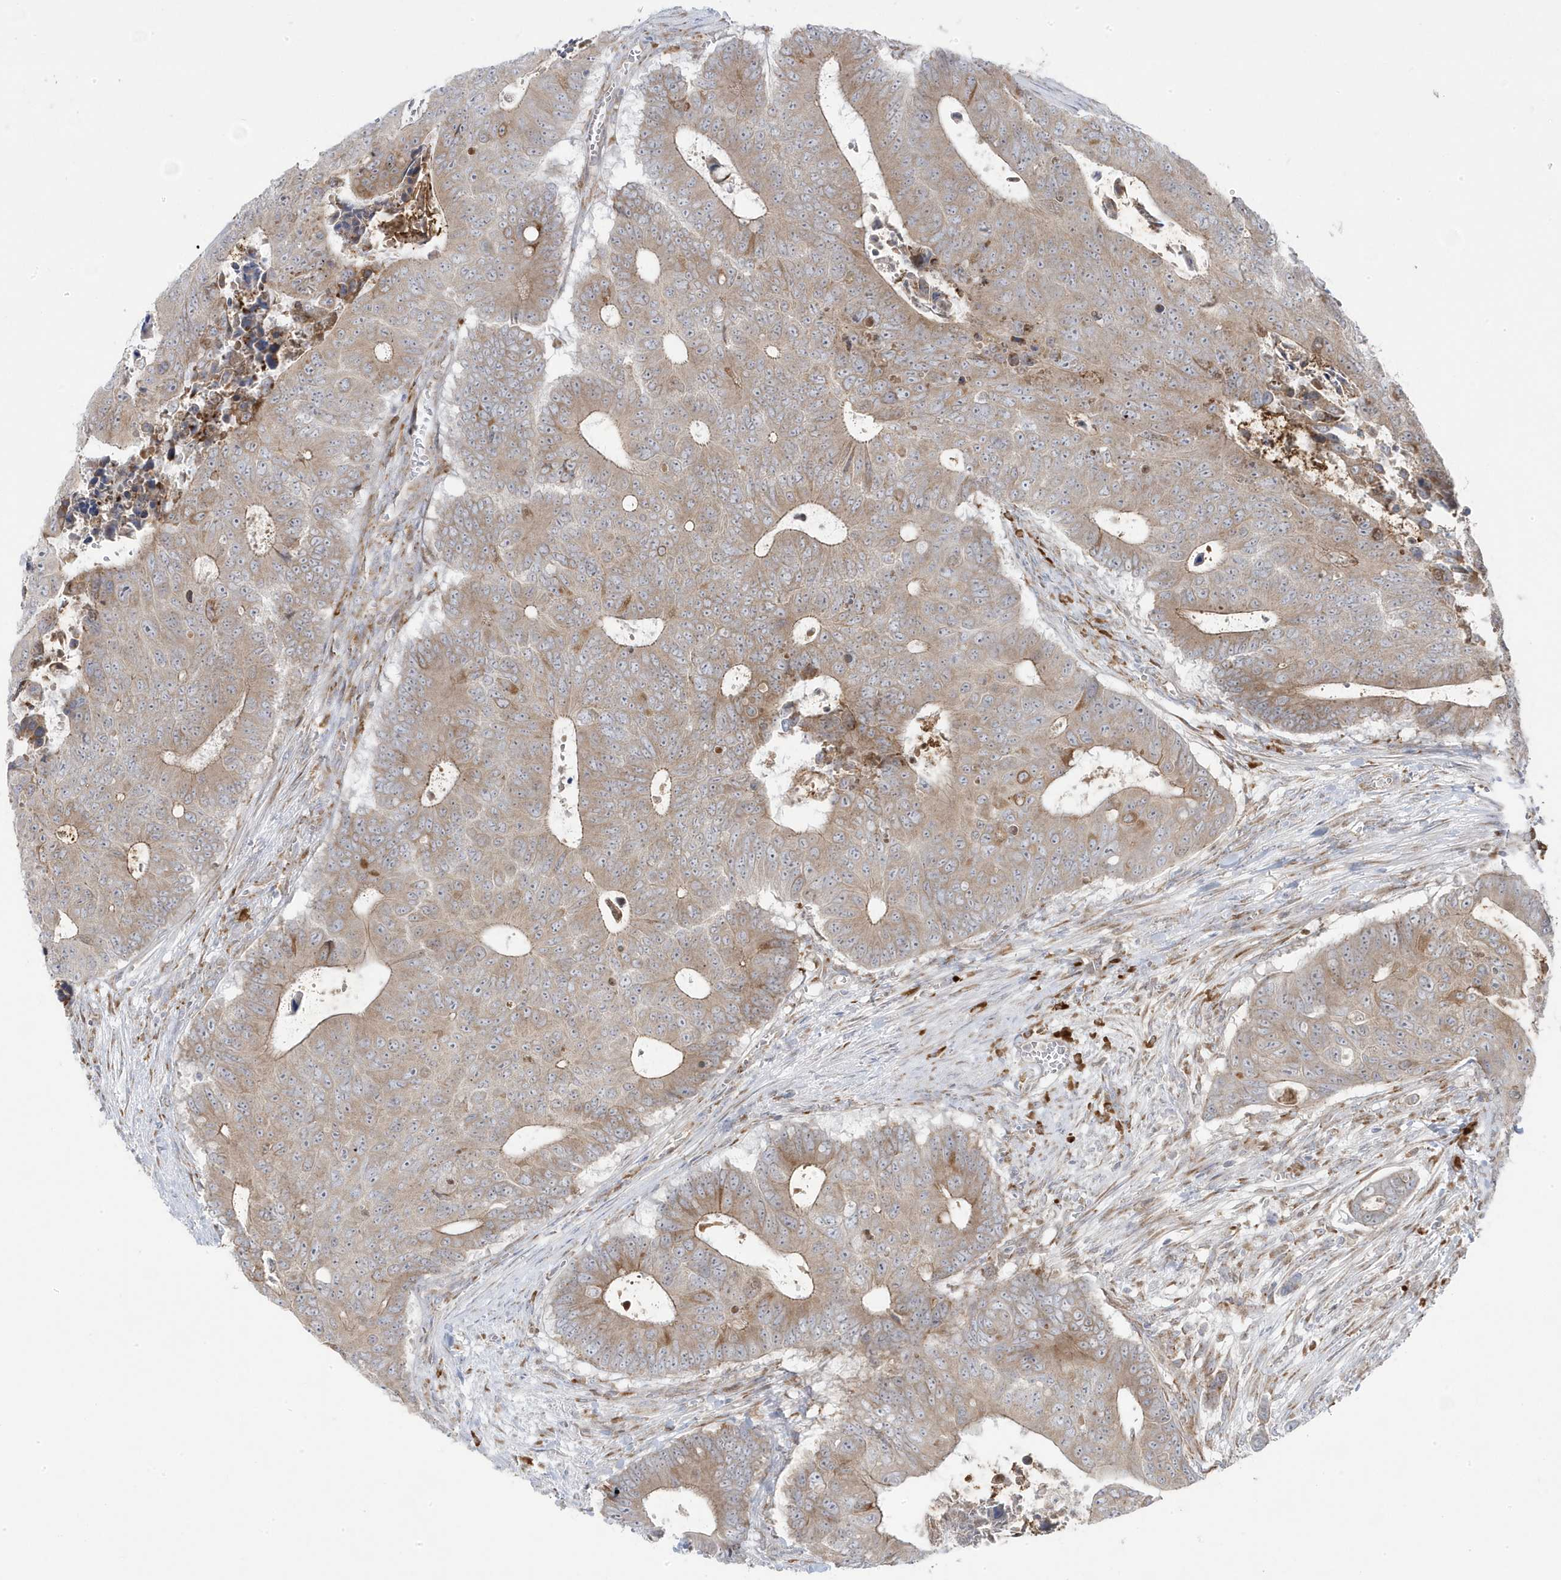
{"staining": {"intensity": "weak", "quantity": ">75%", "location": "cytoplasmic/membranous"}, "tissue": "colorectal cancer", "cell_type": "Tumor cells", "image_type": "cancer", "snomed": [{"axis": "morphology", "description": "Adenocarcinoma, NOS"}, {"axis": "topography", "description": "Colon"}], "caption": "High-power microscopy captured an immunohistochemistry histopathology image of colorectal cancer (adenocarcinoma), revealing weak cytoplasmic/membranous expression in approximately >75% of tumor cells. The staining was performed using DAB (3,3'-diaminobenzidine), with brown indicating positive protein expression. Nuclei are stained blue with hematoxylin.", "gene": "ZNF654", "patient": {"sex": "male", "age": 87}}